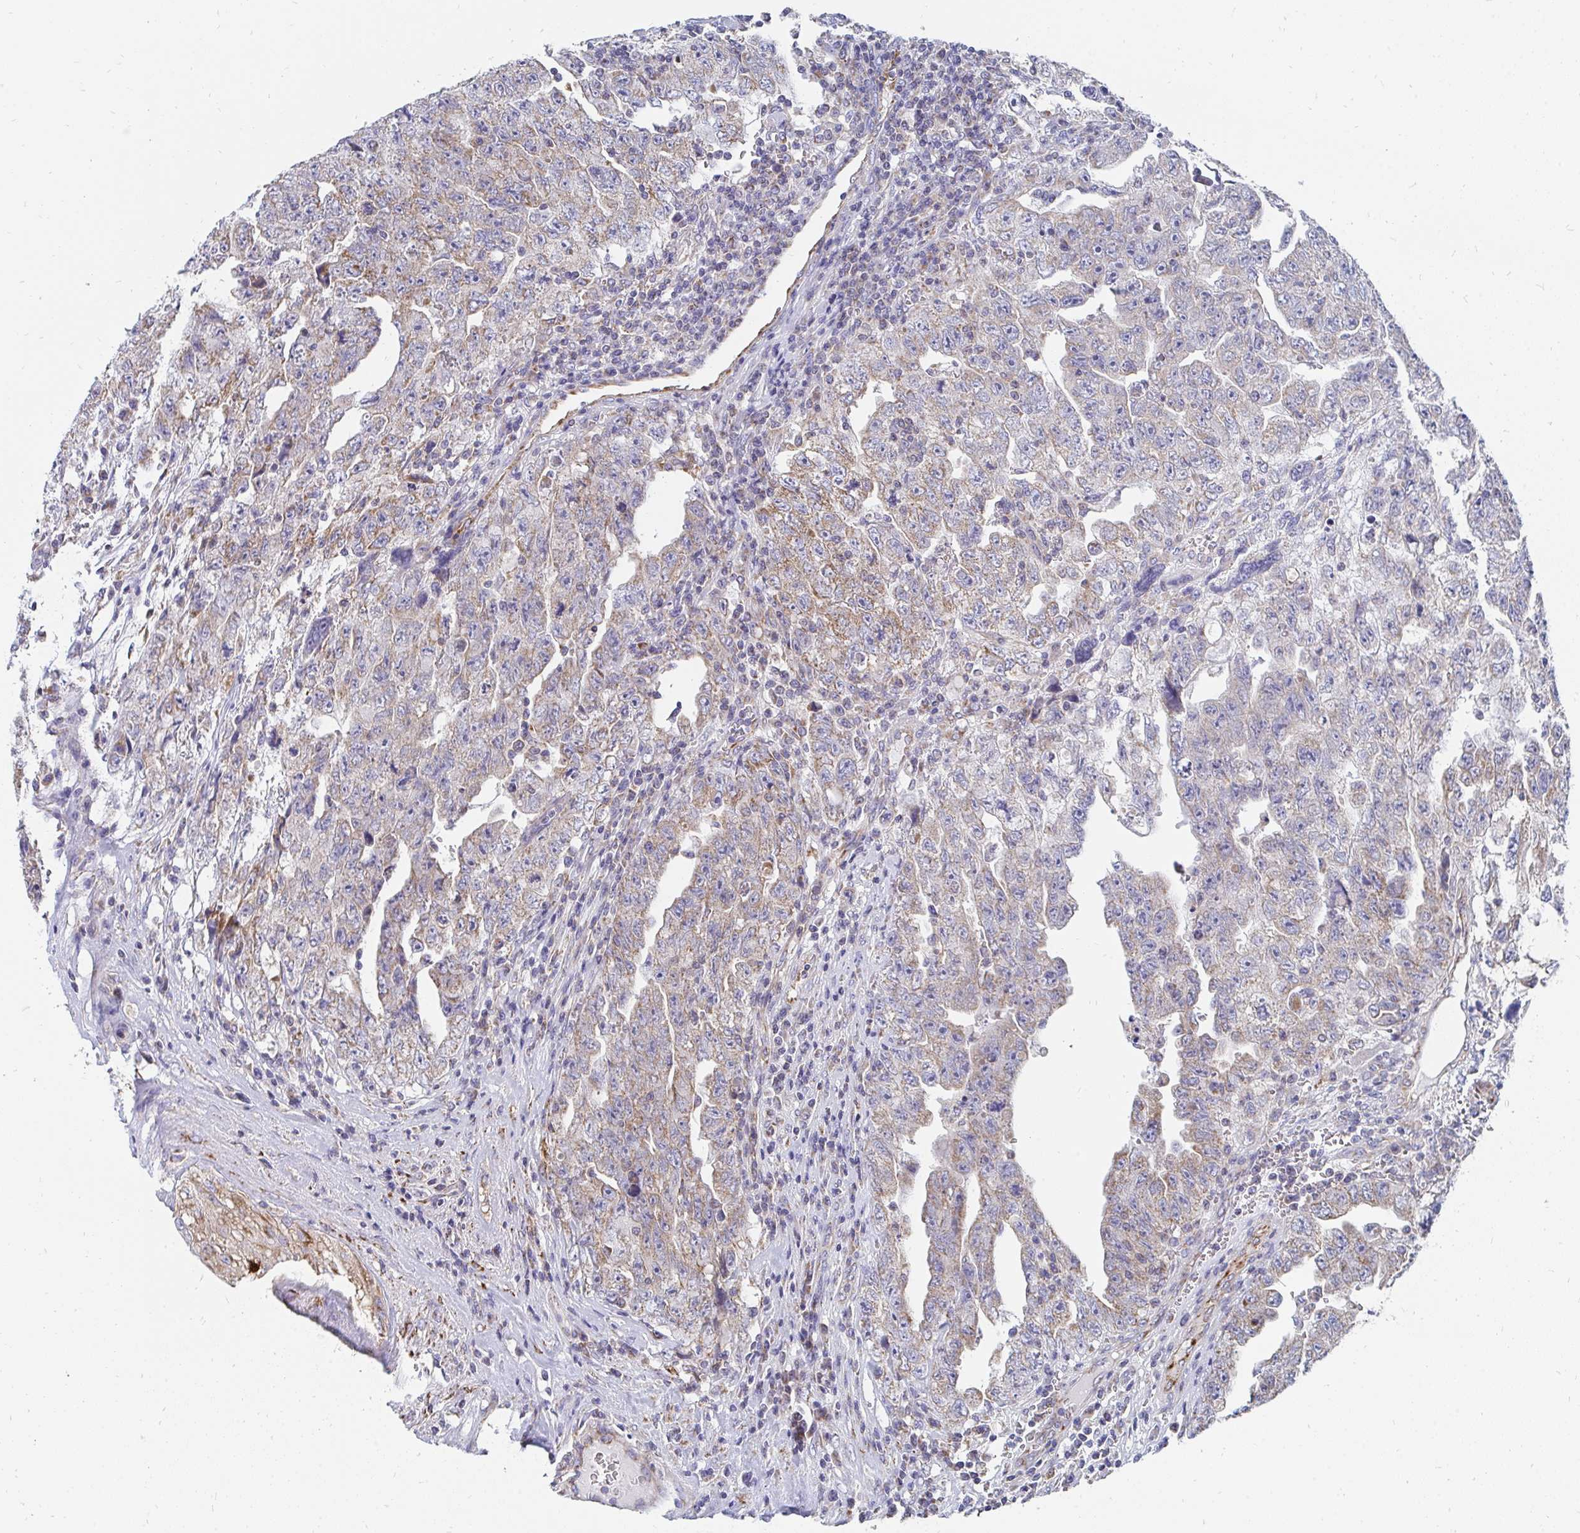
{"staining": {"intensity": "weak", "quantity": "25%-75%", "location": "cytoplasmic/membranous"}, "tissue": "testis cancer", "cell_type": "Tumor cells", "image_type": "cancer", "snomed": [{"axis": "morphology", "description": "Carcinoma, Embryonal, NOS"}, {"axis": "topography", "description": "Testis"}], "caption": "The immunohistochemical stain labels weak cytoplasmic/membranous positivity in tumor cells of testis cancer tissue.", "gene": "PC", "patient": {"sex": "male", "age": 28}}